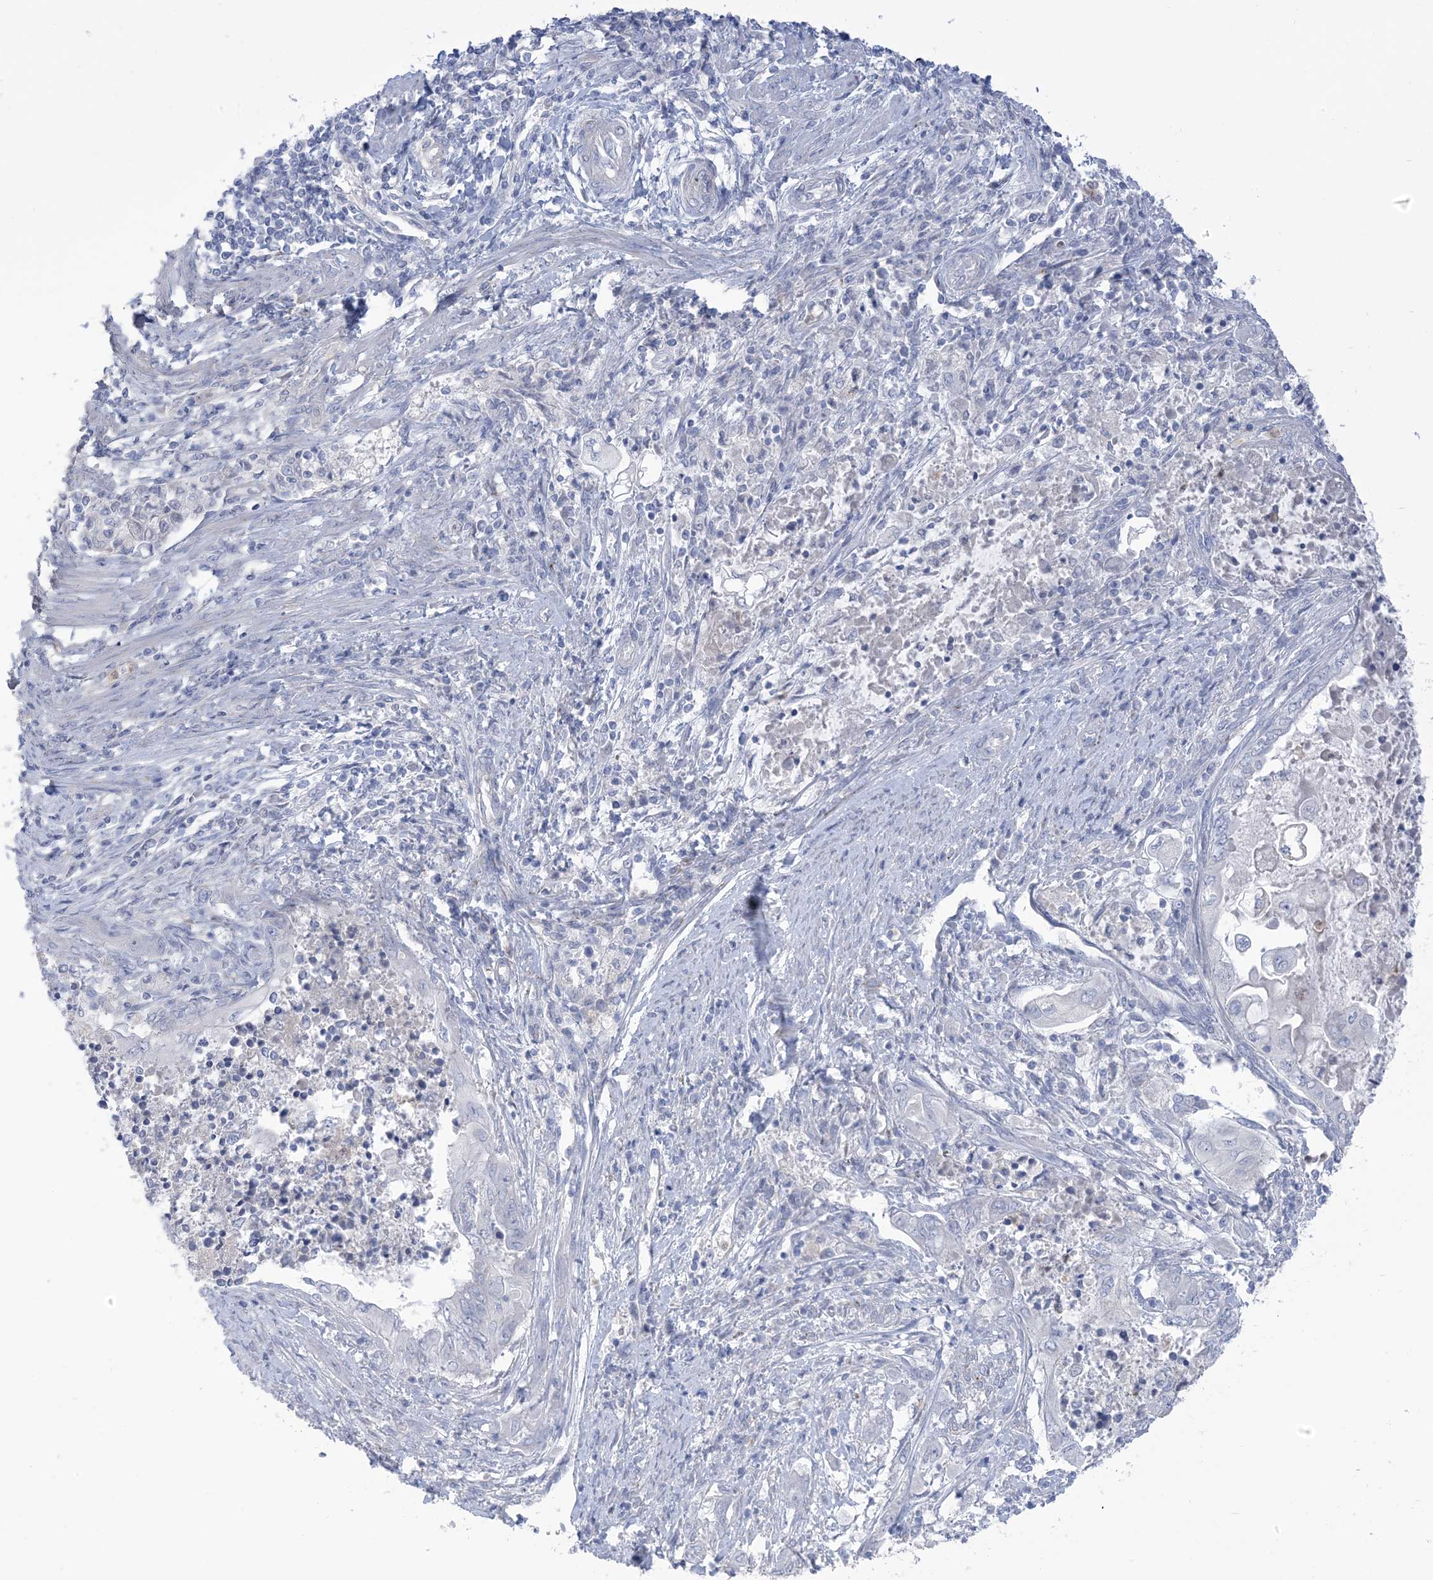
{"staining": {"intensity": "negative", "quantity": "none", "location": "none"}, "tissue": "endometrial cancer", "cell_type": "Tumor cells", "image_type": "cancer", "snomed": [{"axis": "morphology", "description": "Adenocarcinoma, NOS"}, {"axis": "topography", "description": "Uterus"}, {"axis": "topography", "description": "Endometrium"}], "caption": "A photomicrograph of adenocarcinoma (endometrial) stained for a protein displays no brown staining in tumor cells.", "gene": "MTHFD2L", "patient": {"sex": "female", "age": 70}}